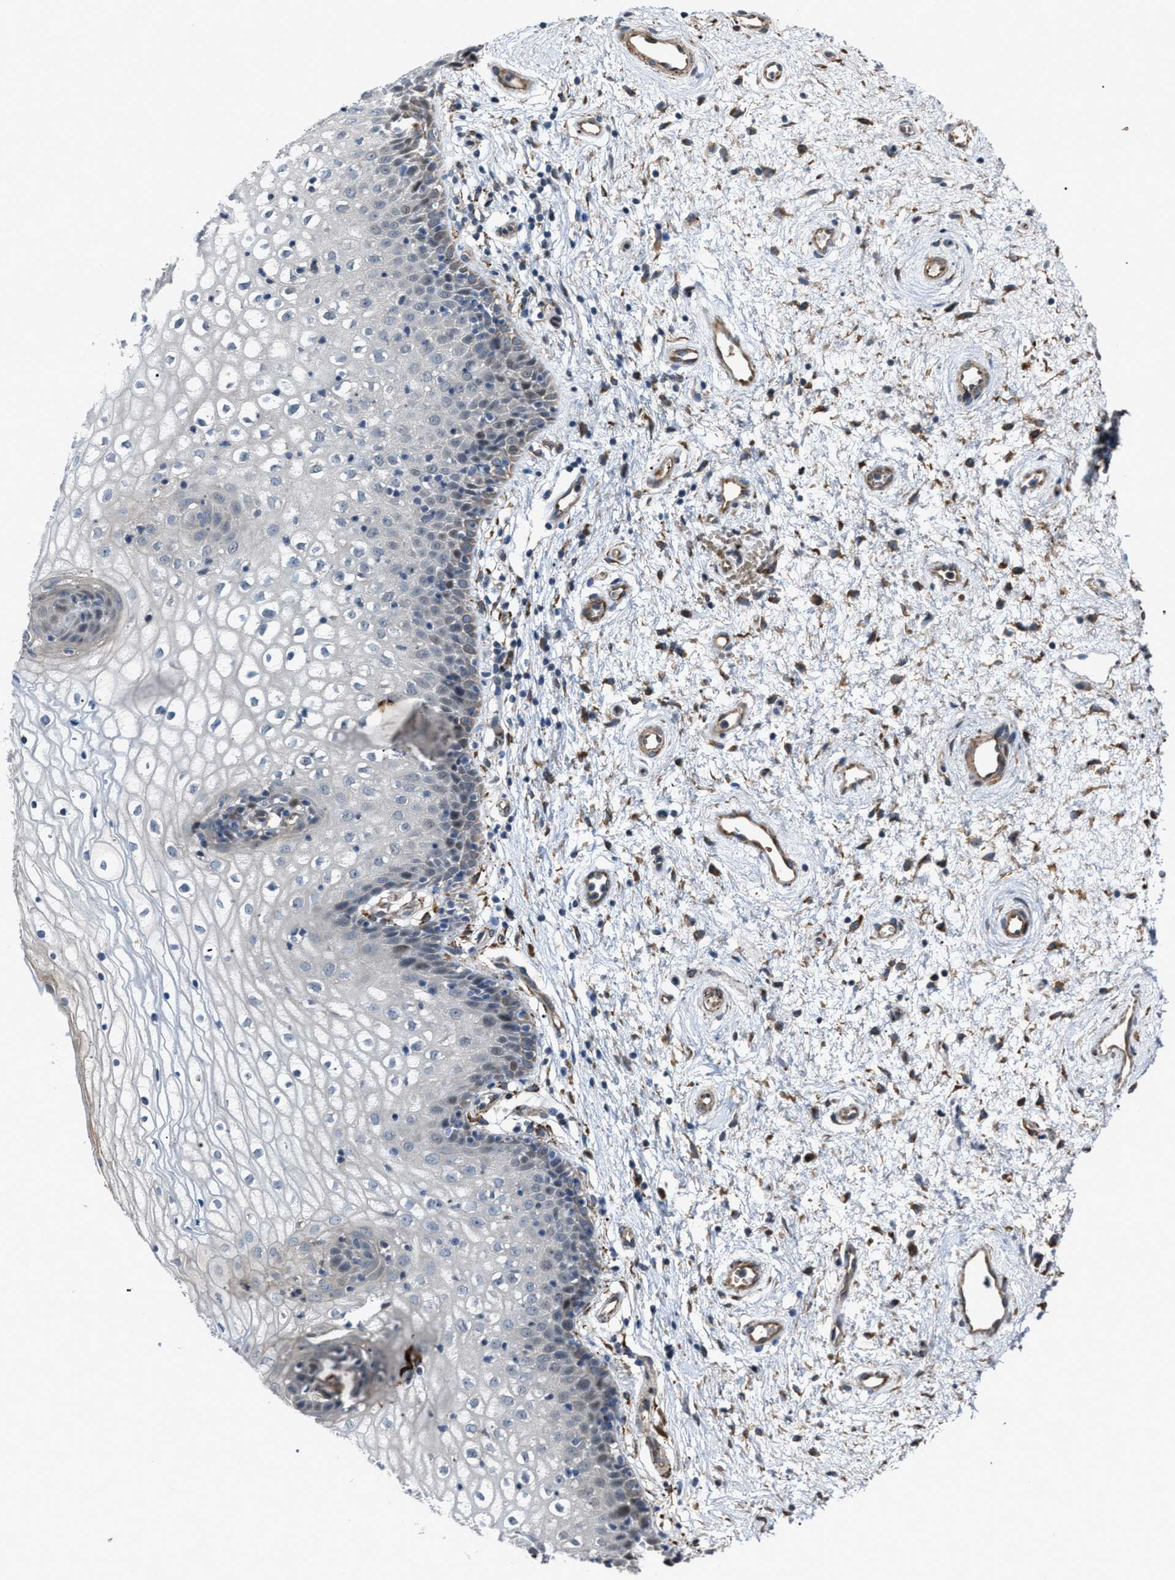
{"staining": {"intensity": "moderate", "quantity": "<25%", "location": "cytoplasmic/membranous"}, "tissue": "vagina", "cell_type": "Squamous epithelial cells", "image_type": "normal", "snomed": [{"axis": "morphology", "description": "Normal tissue, NOS"}, {"axis": "topography", "description": "Vagina"}], "caption": "Immunohistochemical staining of unremarkable human vagina exhibits low levels of moderate cytoplasmic/membranous expression in about <25% of squamous epithelial cells. Immunohistochemistry (ihc) stains the protein in brown and the nuclei are stained blue.", "gene": "SELENOM", "patient": {"sex": "female", "age": 34}}